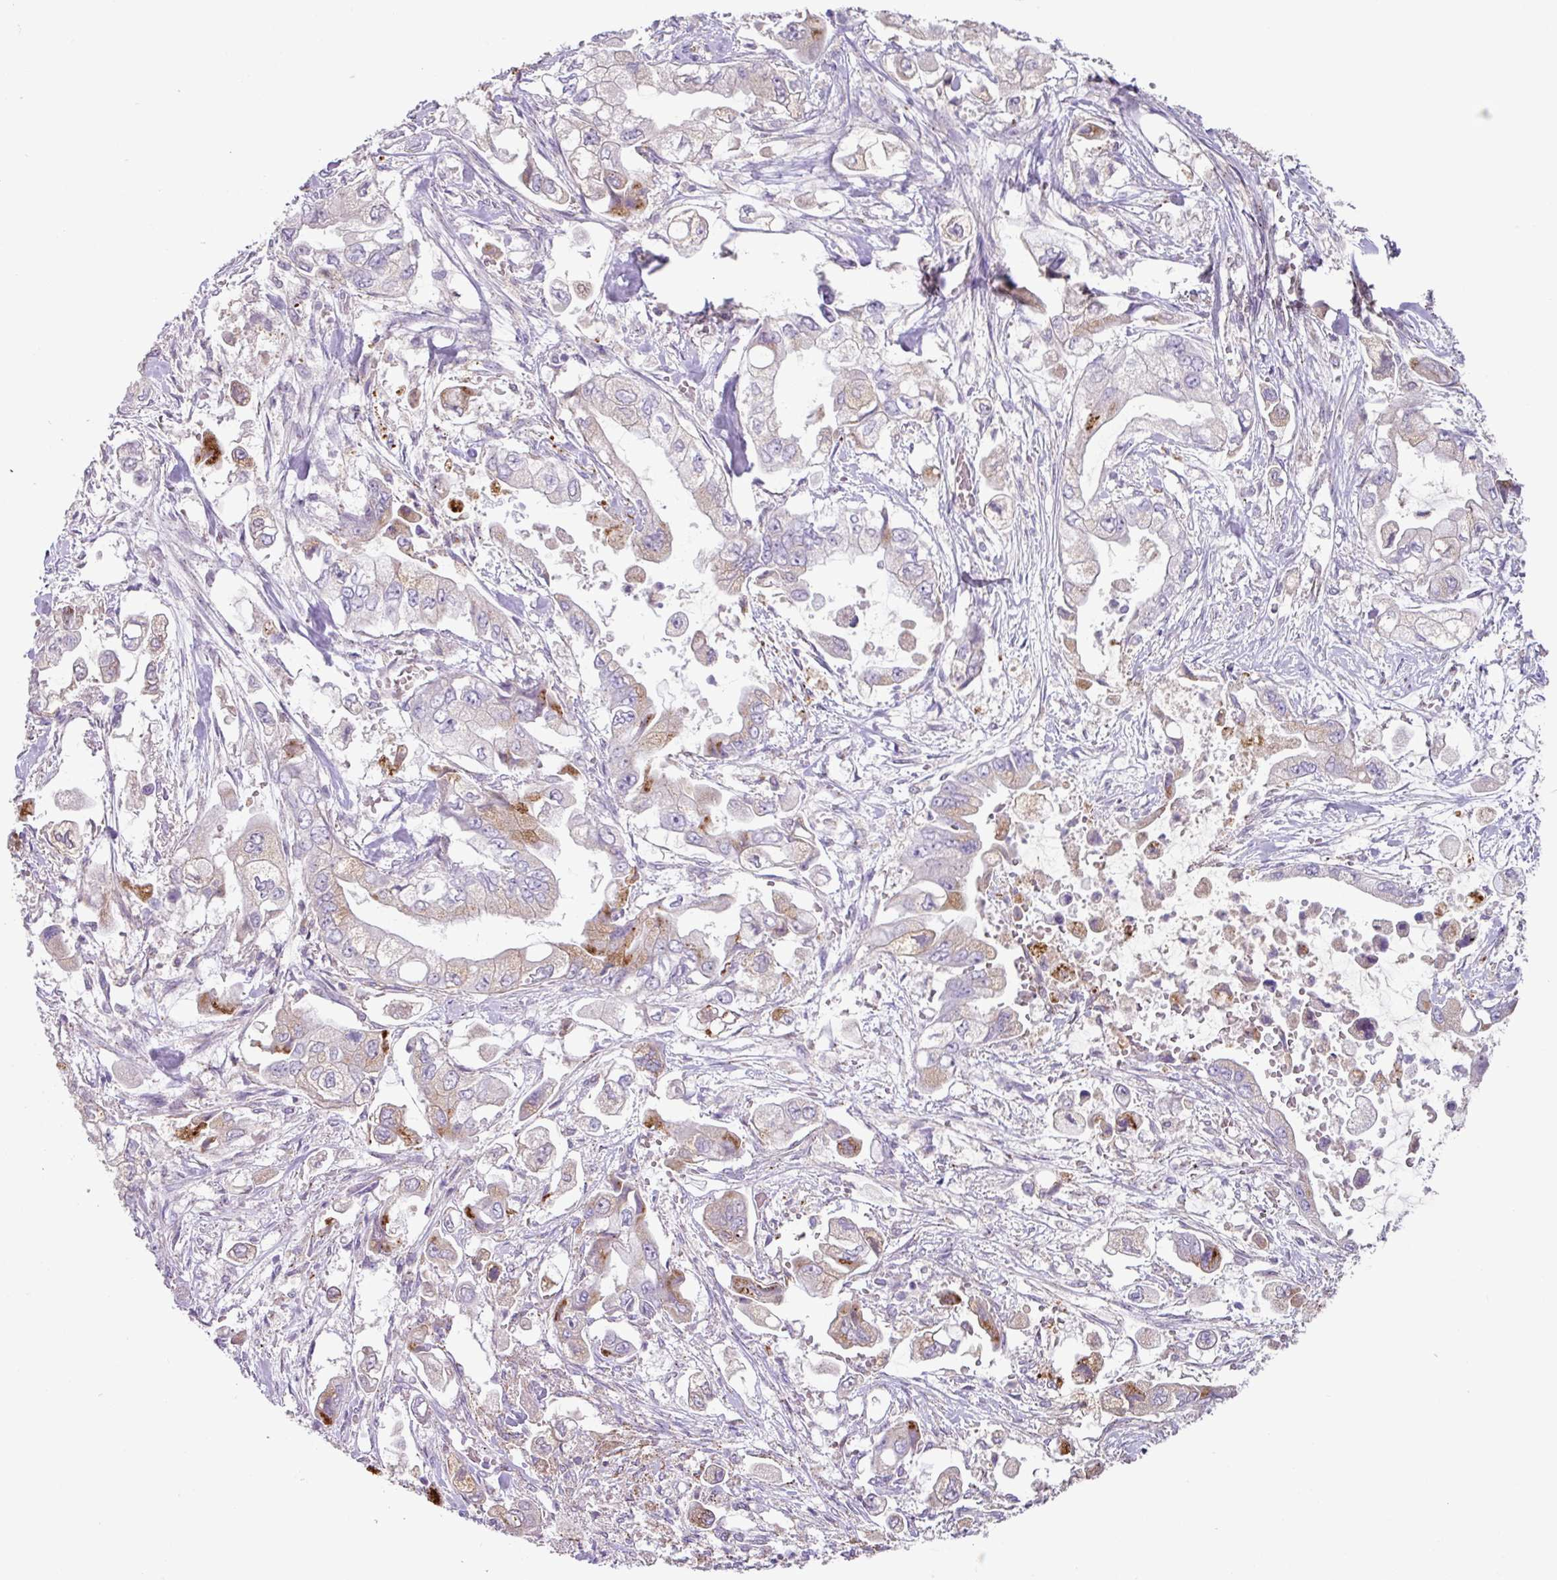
{"staining": {"intensity": "moderate", "quantity": "<25%", "location": "cytoplasmic/membranous"}, "tissue": "stomach cancer", "cell_type": "Tumor cells", "image_type": "cancer", "snomed": [{"axis": "morphology", "description": "Adenocarcinoma, NOS"}, {"axis": "topography", "description": "Stomach"}], "caption": "About <25% of tumor cells in adenocarcinoma (stomach) exhibit moderate cytoplasmic/membranous protein expression as visualized by brown immunohistochemical staining.", "gene": "PLEKHH3", "patient": {"sex": "male", "age": 62}}